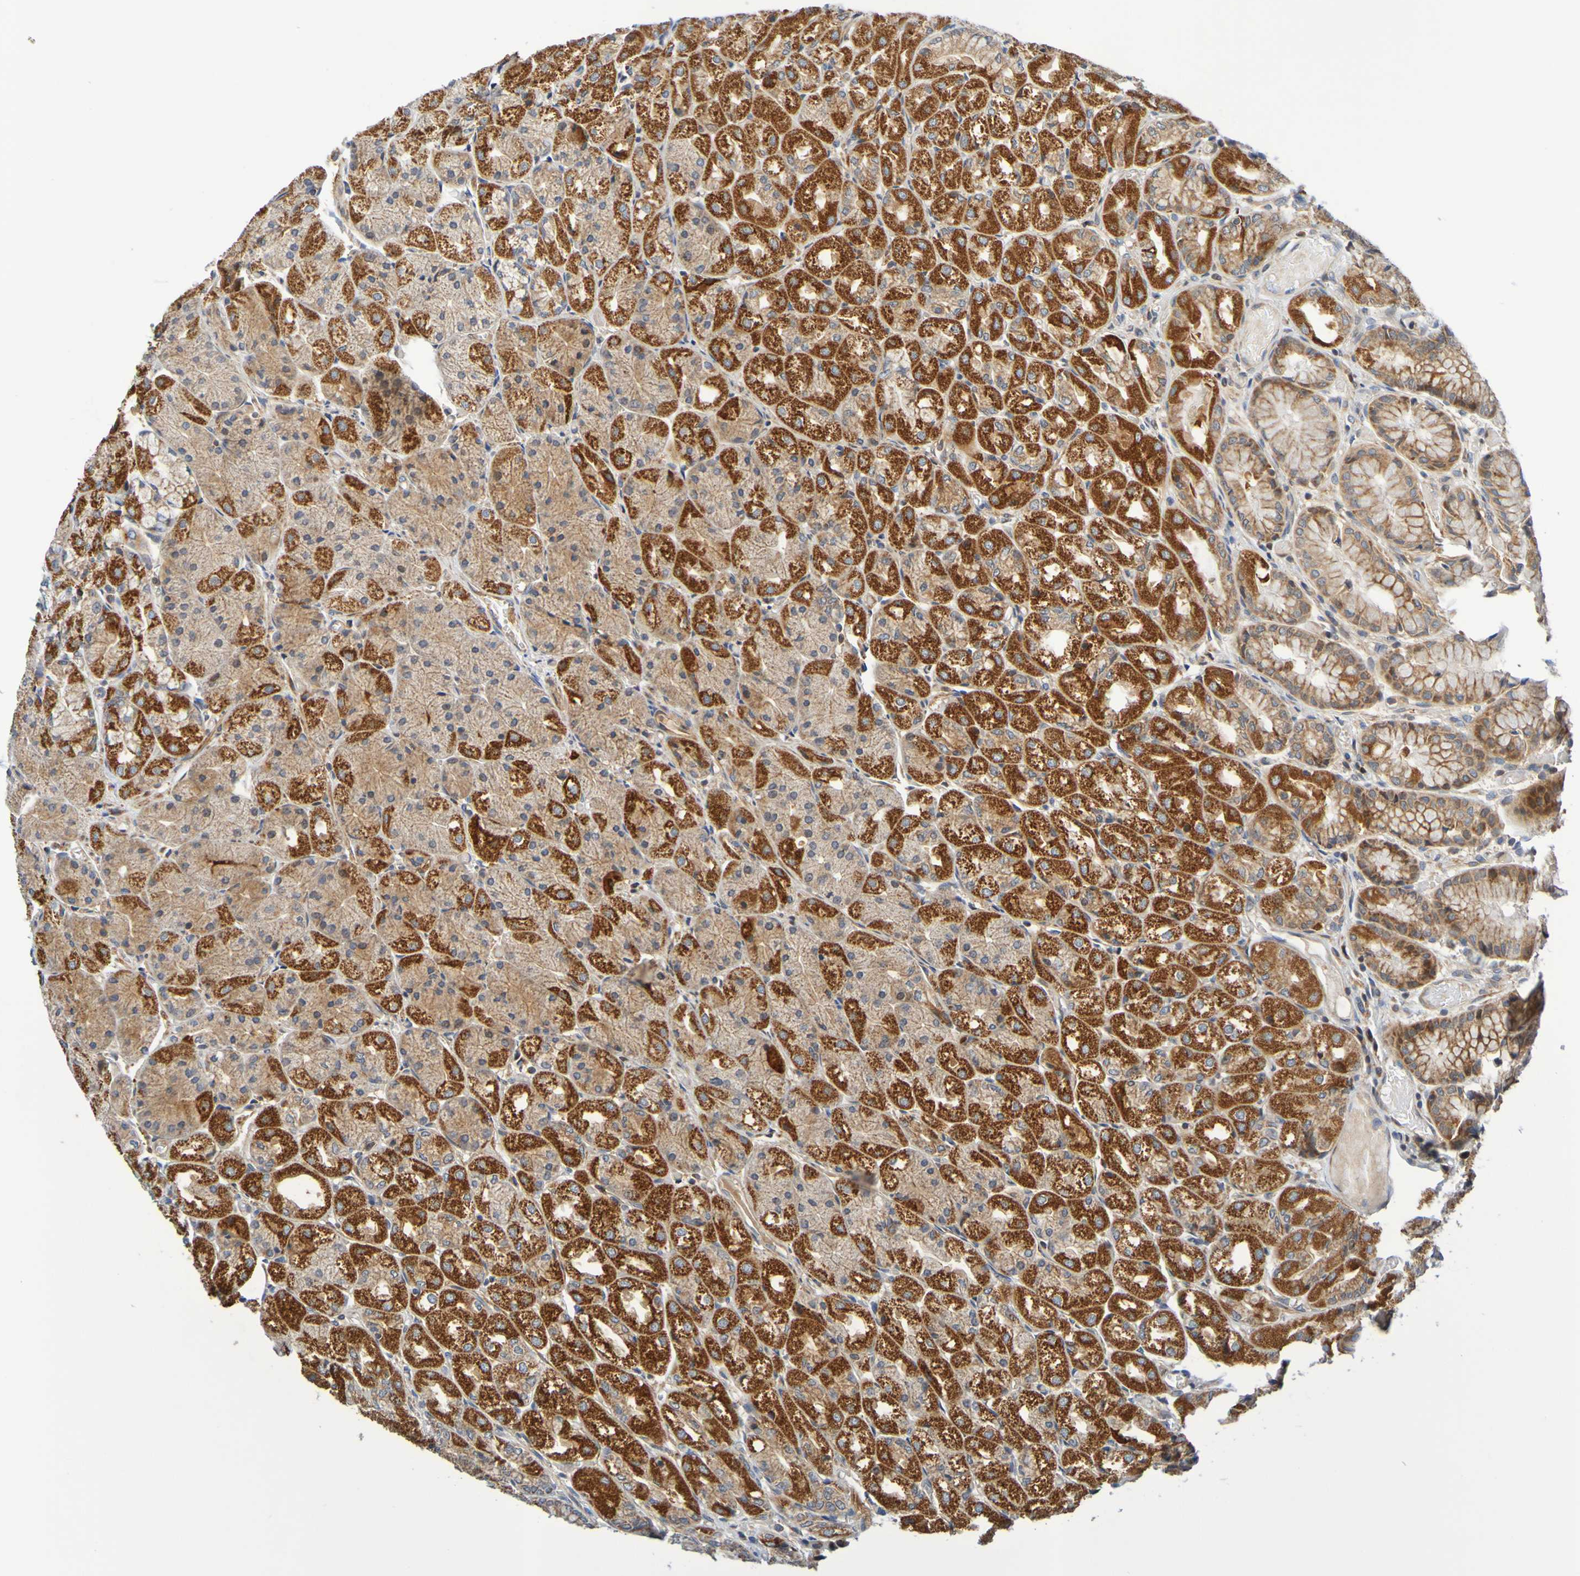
{"staining": {"intensity": "strong", "quantity": ">75%", "location": "cytoplasmic/membranous"}, "tissue": "stomach", "cell_type": "Glandular cells", "image_type": "normal", "snomed": [{"axis": "morphology", "description": "Normal tissue, NOS"}, {"axis": "topography", "description": "Stomach, upper"}], "caption": "Immunohistochemical staining of benign human stomach displays high levels of strong cytoplasmic/membranous staining in about >75% of glandular cells. (DAB IHC with brightfield microscopy, high magnification).", "gene": "CCDC51", "patient": {"sex": "male", "age": 72}}